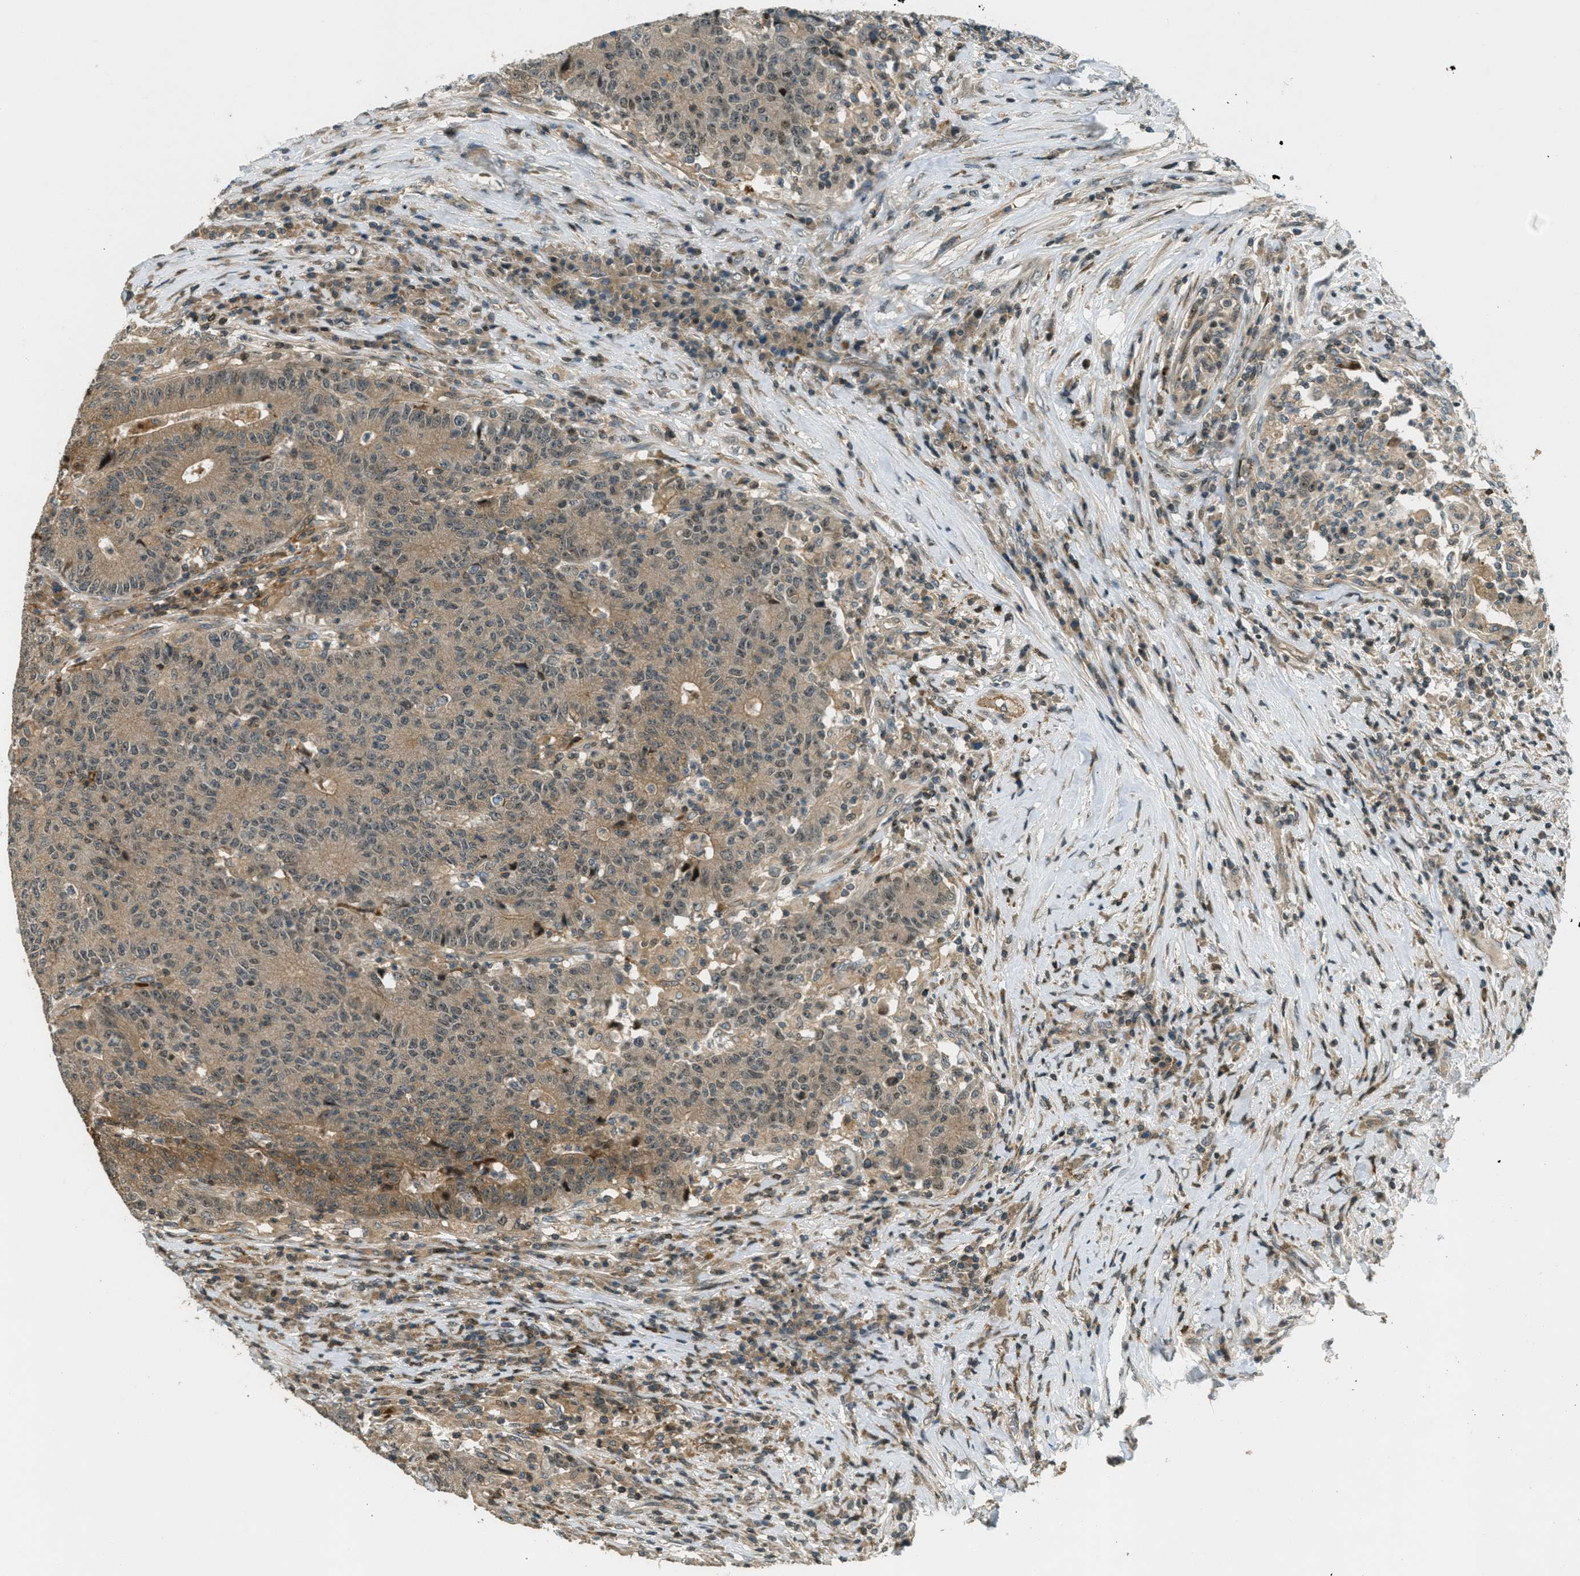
{"staining": {"intensity": "moderate", "quantity": ">75%", "location": "cytoplasmic/membranous"}, "tissue": "colorectal cancer", "cell_type": "Tumor cells", "image_type": "cancer", "snomed": [{"axis": "morphology", "description": "Normal tissue, NOS"}, {"axis": "morphology", "description": "Adenocarcinoma, NOS"}, {"axis": "topography", "description": "Colon"}], "caption": "Tumor cells exhibit moderate cytoplasmic/membranous positivity in about >75% of cells in colorectal cancer (adenocarcinoma).", "gene": "PTPN23", "patient": {"sex": "female", "age": 75}}